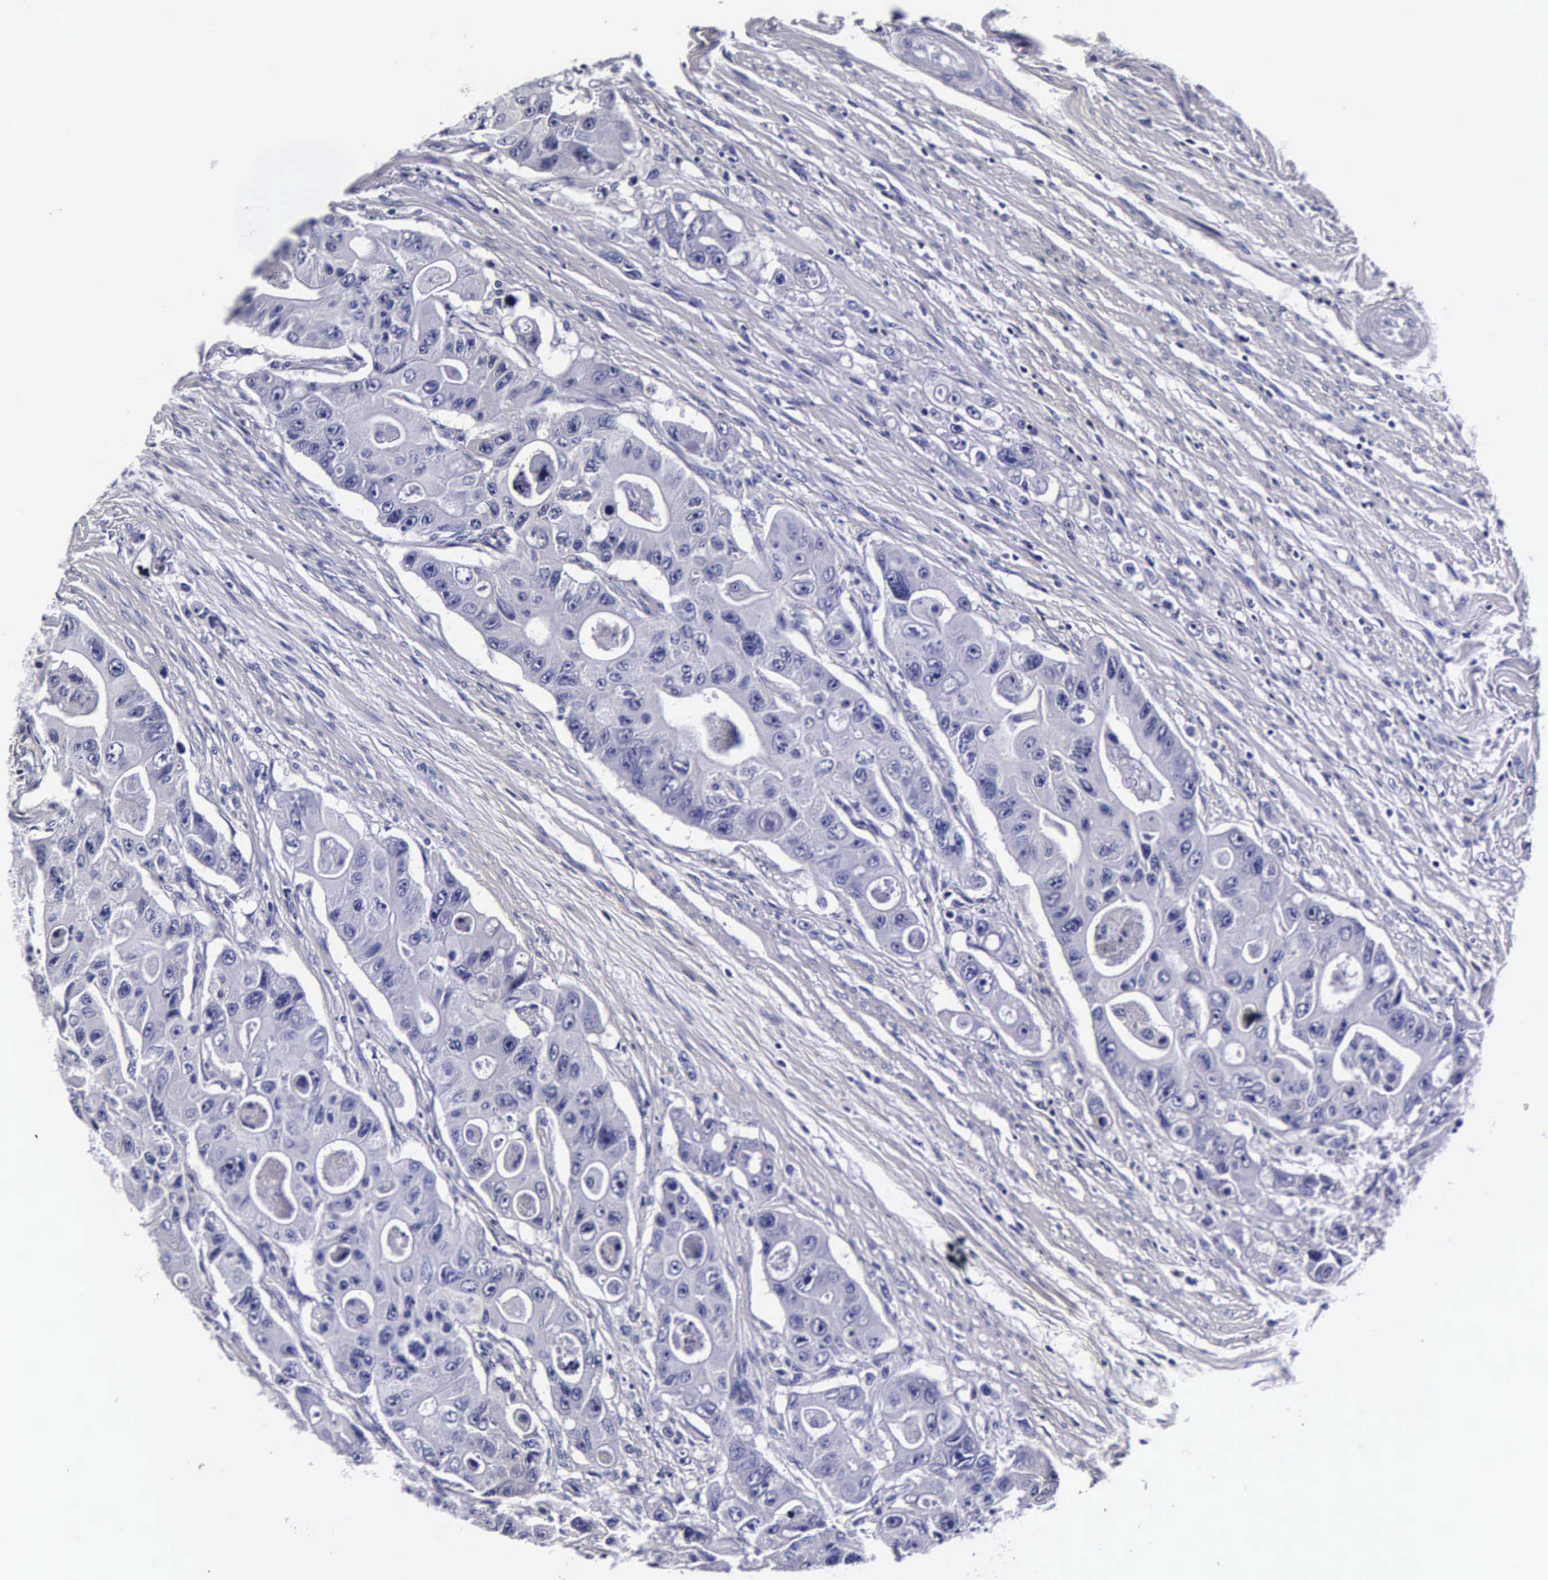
{"staining": {"intensity": "negative", "quantity": "none", "location": "none"}, "tissue": "colorectal cancer", "cell_type": "Tumor cells", "image_type": "cancer", "snomed": [{"axis": "morphology", "description": "Adenocarcinoma, NOS"}, {"axis": "topography", "description": "Colon"}], "caption": "Photomicrograph shows no protein expression in tumor cells of colorectal adenocarcinoma tissue.", "gene": "IAPP", "patient": {"sex": "female", "age": 46}}